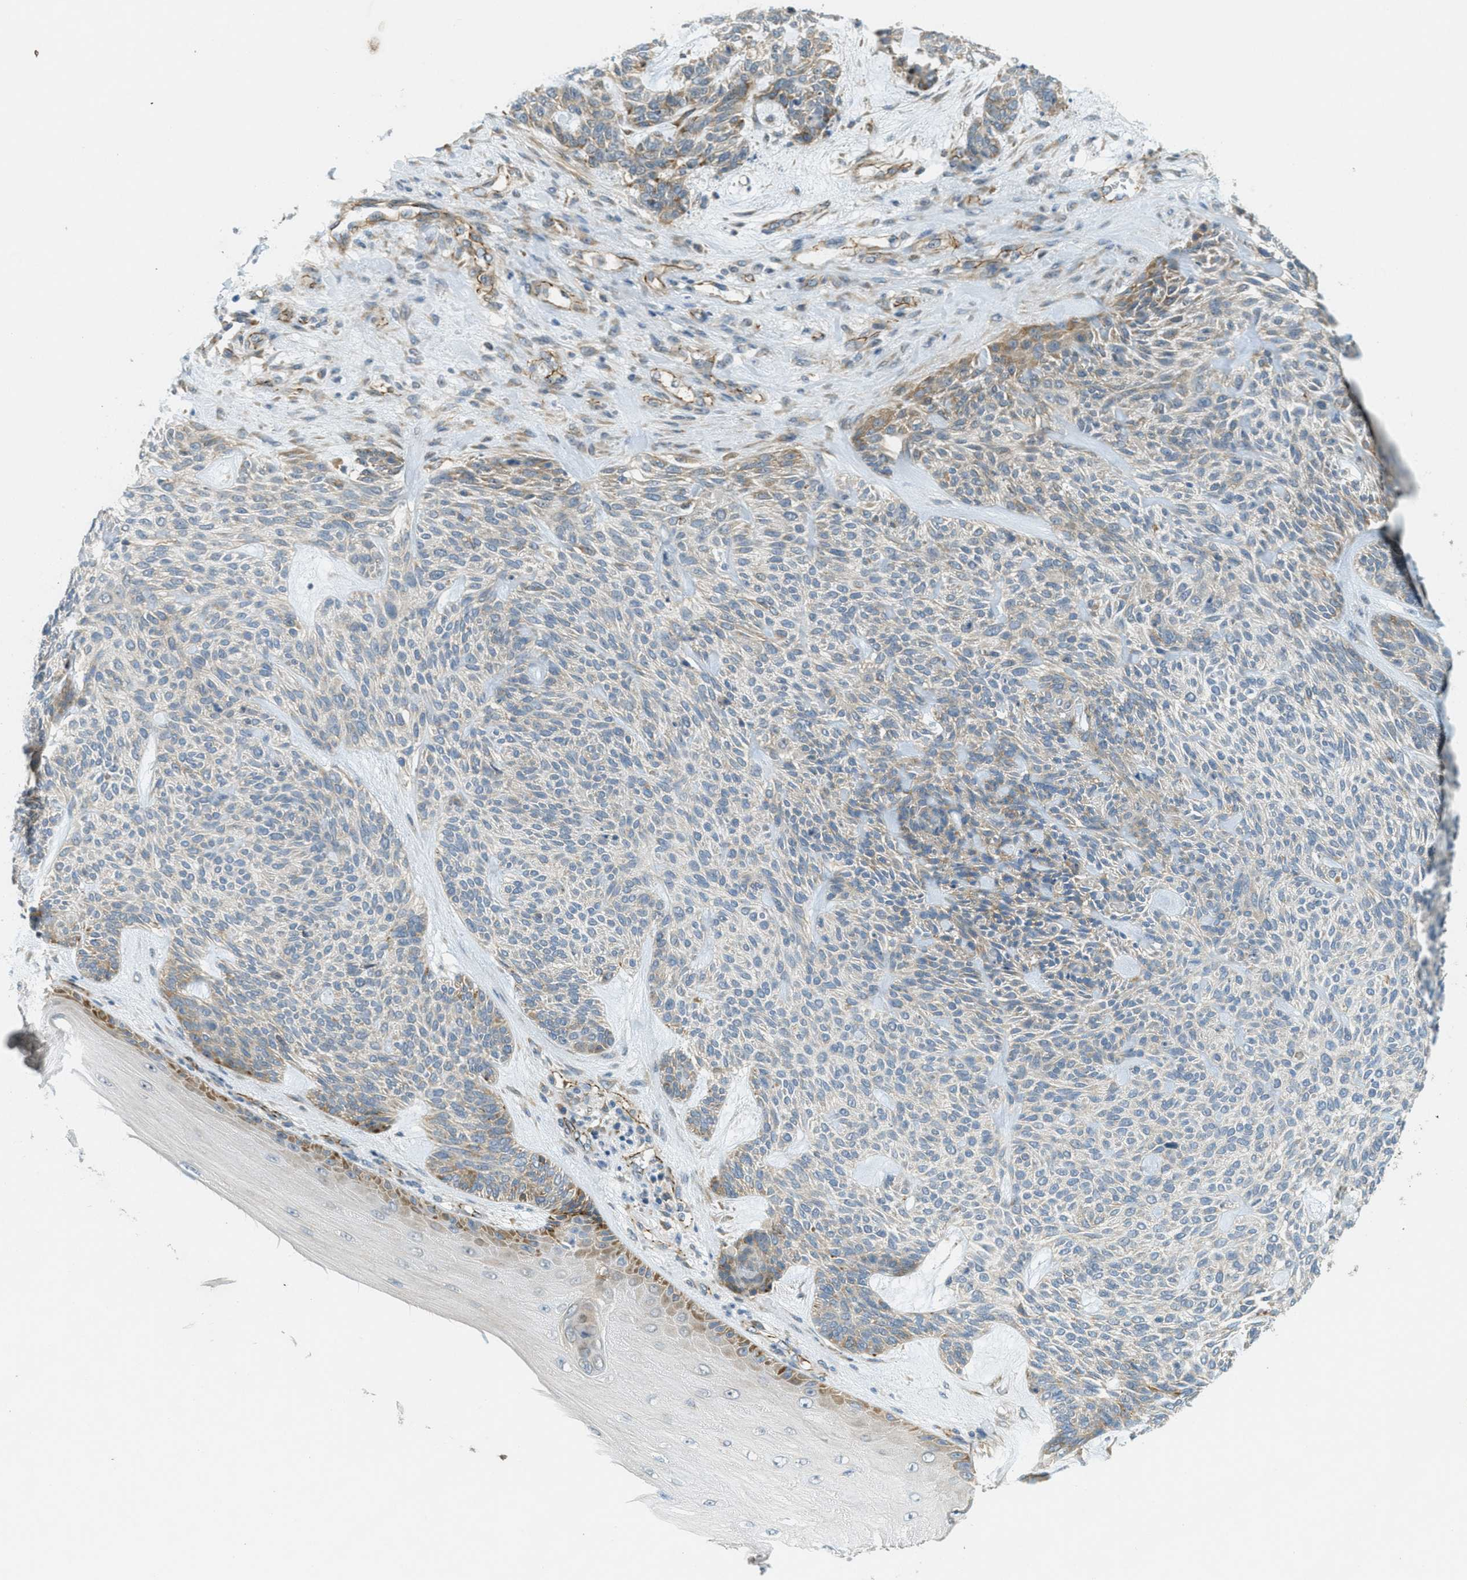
{"staining": {"intensity": "moderate", "quantity": "<25%", "location": "cytoplasmic/membranous"}, "tissue": "skin cancer", "cell_type": "Tumor cells", "image_type": "cancer", "snomed": [{"axis": "morphology", "description": "Basal cell carcinoma"}, {"axis": "topography", "description": "Skin"}], "caption": "Immunohistochemistry (IHC) micrograph of neoplastic tissue: human basal cell carcinoma (skin) stained using immunohistochemistry exhibits low levels of moderate protein expression localized specifically in the cytoplasmic/membranous of tumor cells, appearing as a cytoplasmic/membranous brown color.", "gene": "JCAD", "patient": {"sex": "male", "age": 55}}